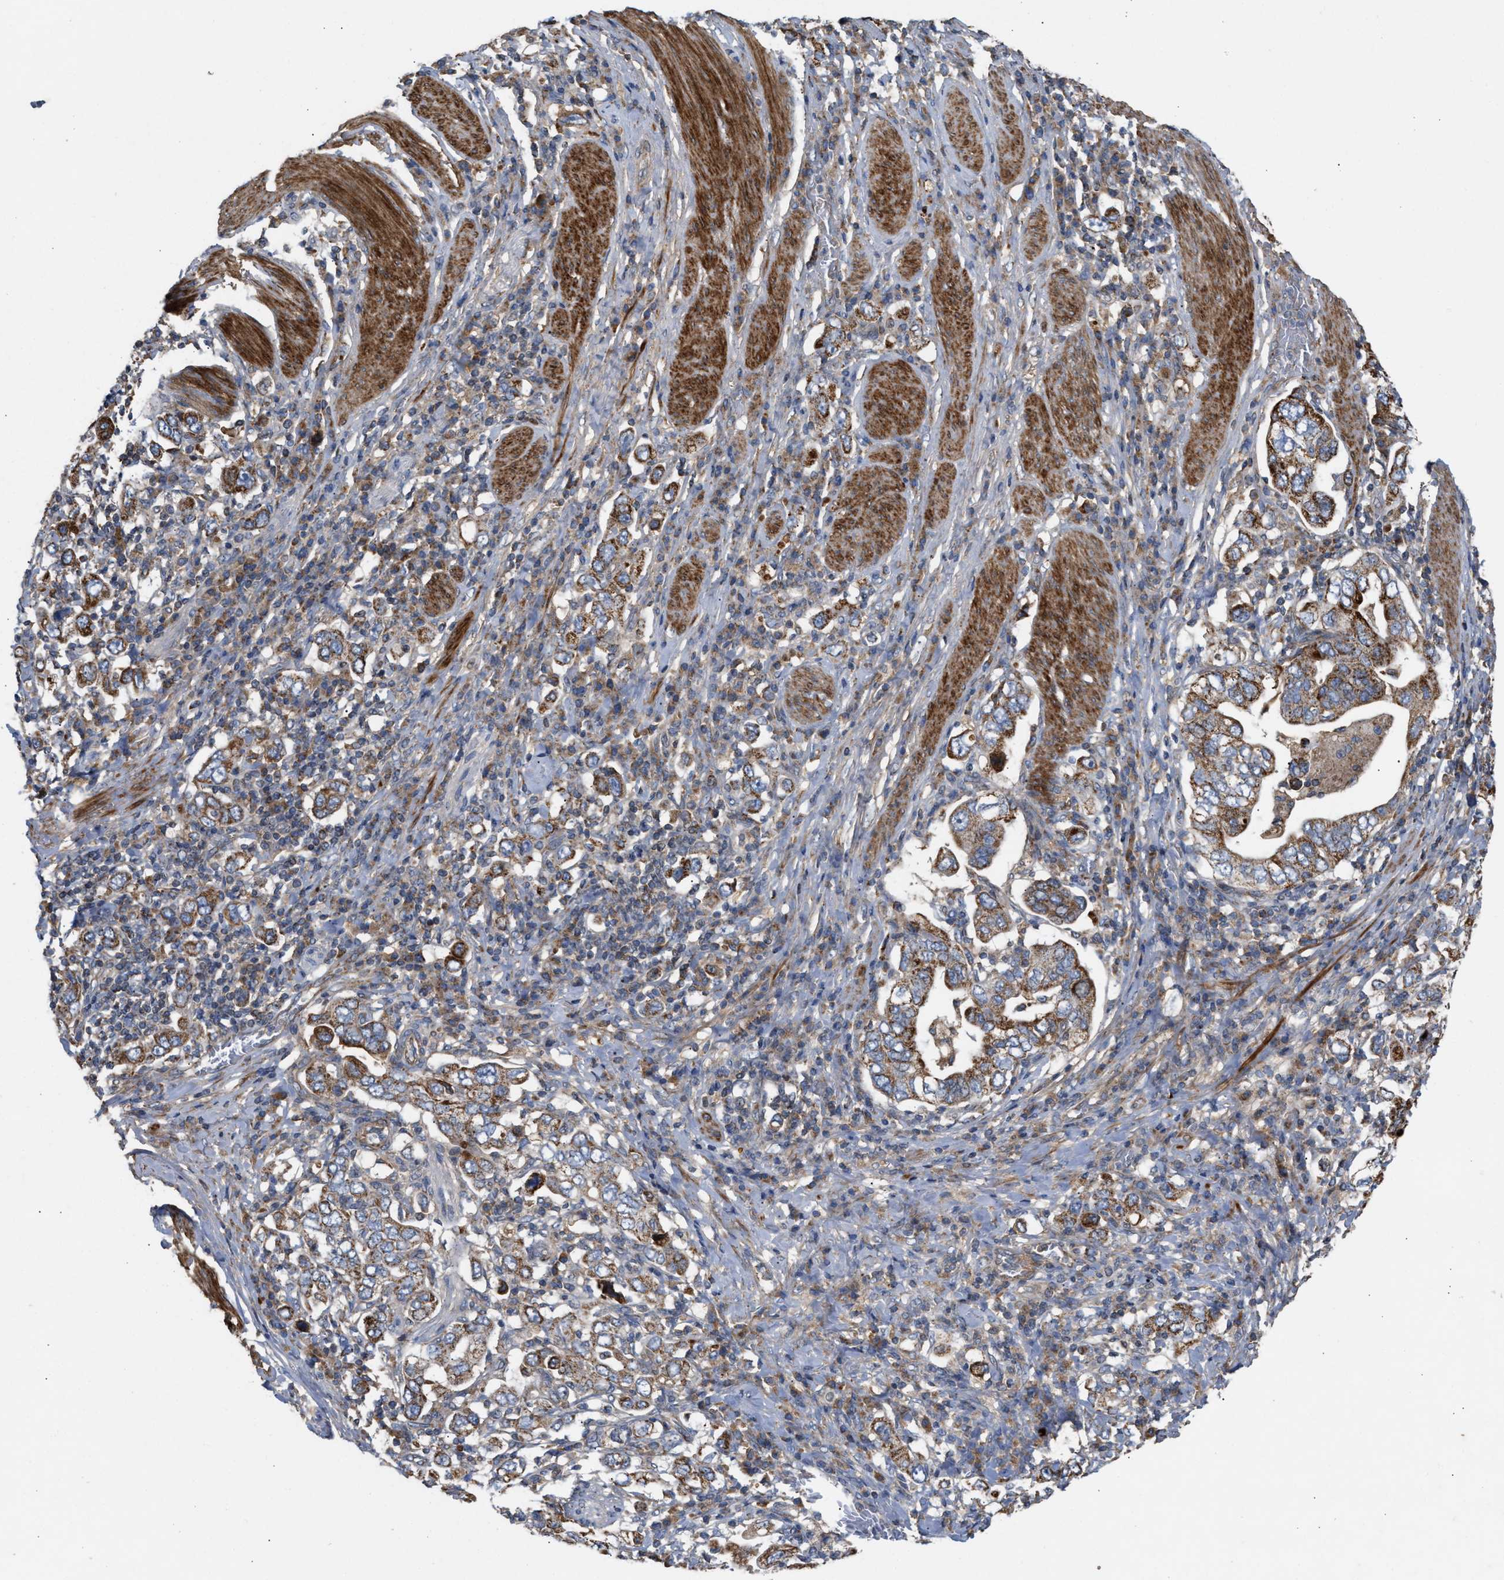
{"staining": {"intensity": "moderate", "quantity": ">75%", "location": "cytoplasmic/membranous"}, "tissue": "stomach cancer", "cell_type": "Tumor cells", "image_type": "cancer", "snomed": [{"axis": "morphology", "description": "Adenocarcinoma, NOS"}, {"axis": "topography", "description": "Stomach, upper"}], "caption": "Tumor cells show moderate cytoplasmic/membranous expression in approximately >75% of cells in stomach adenocarcinoma.", "gene": "TACO1", "patient": {"sex": "male", "age": 62}}